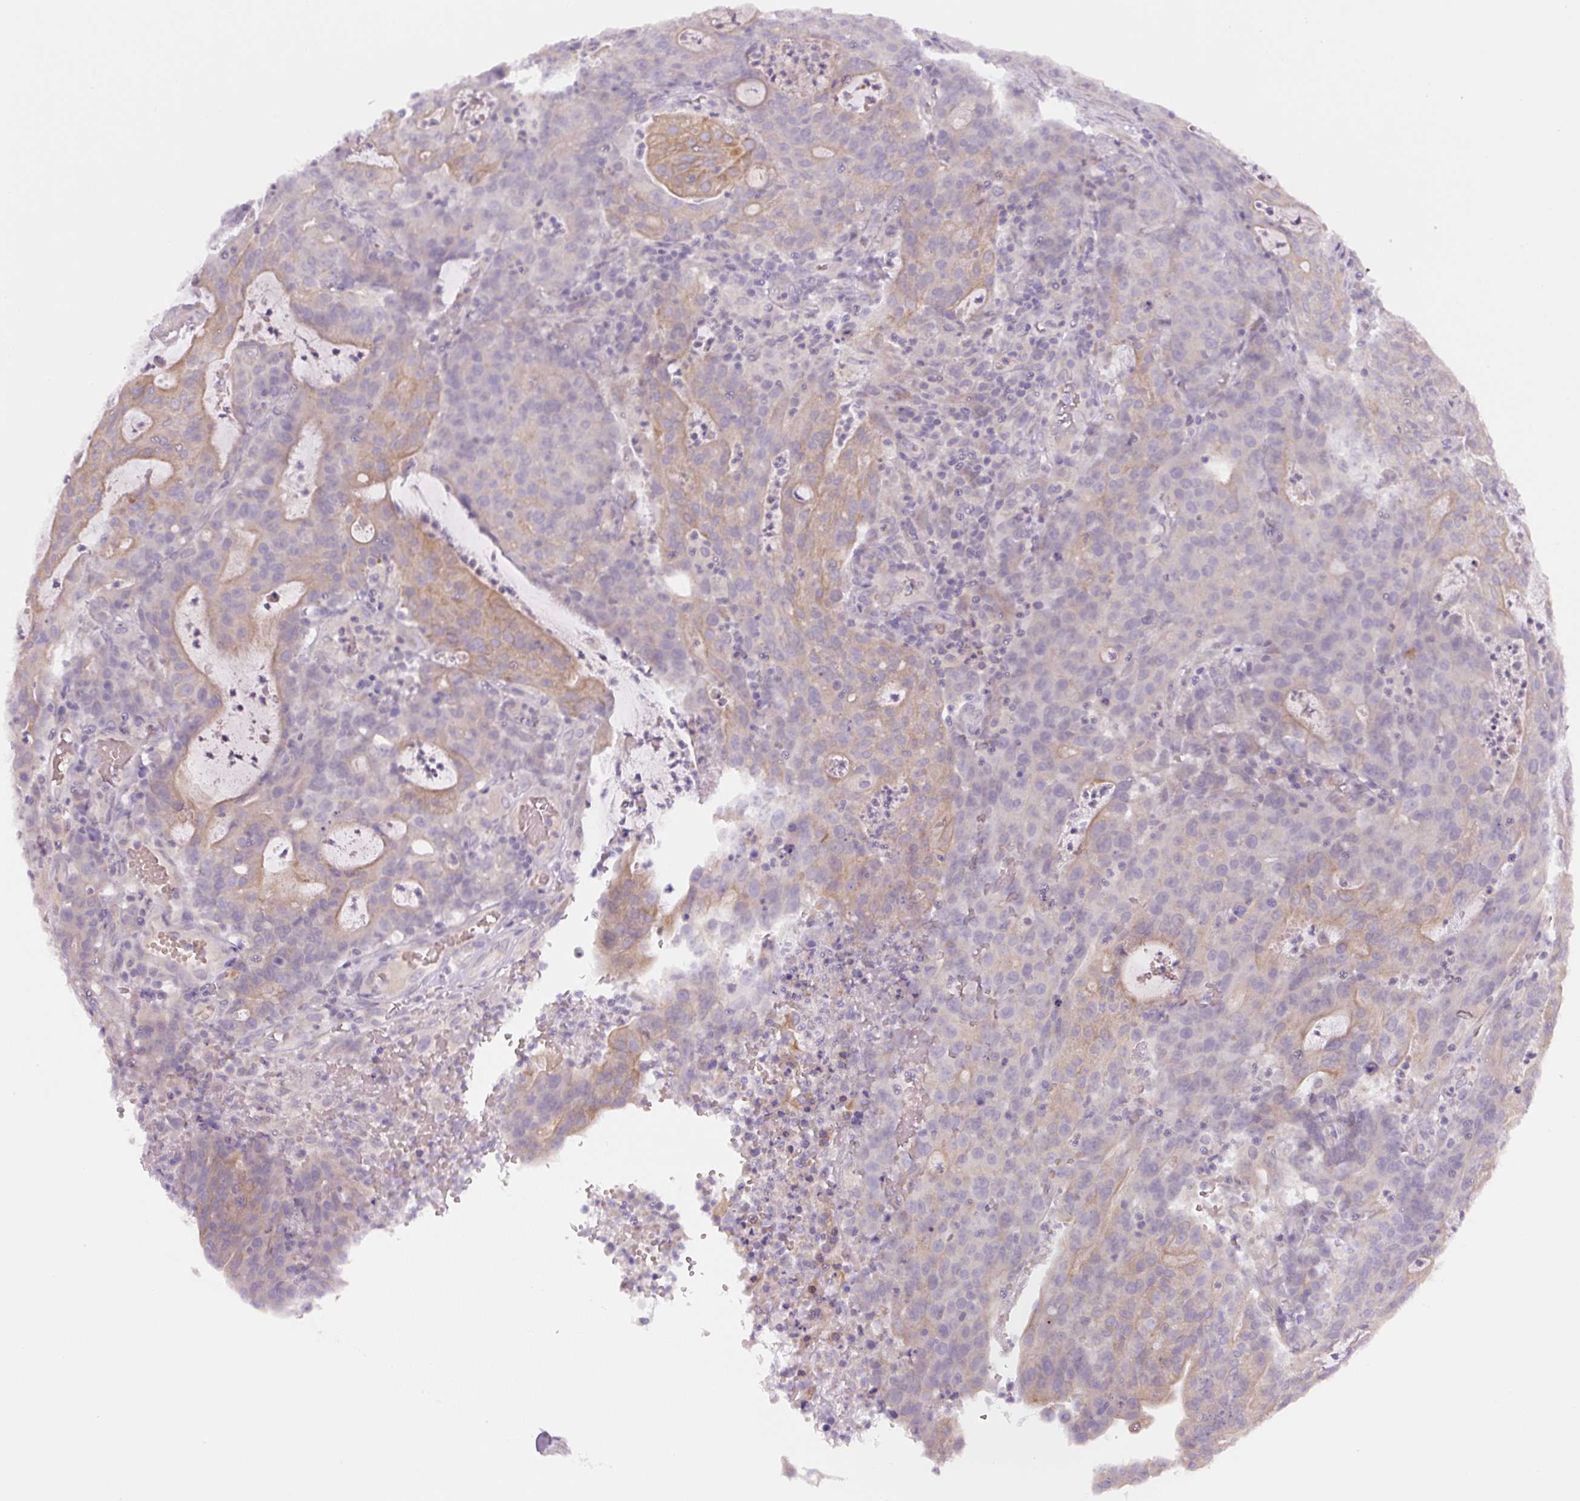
{"staining": {"intensity": "weak", "quantity": "<25%", "location": "cytoplasmic/membranous"}, "tissue": "colorectal cancer", "cell_type": "Tumor cells", "image_type": "cancer", "snomed": [{"axis": "morphology", "description": "Adenocarcinoma, NOS"}, {"axis": "topography", "description": "Colon"}], "caption": "Photomicrograph shows no significant protein expression in tumor cells of colorectal cancer. (Immunohistochemistry (ihc), brightfield microscopy, high magnification).", "gene": "YIF1B", "patient": {"sex": "male", "age": 83}}